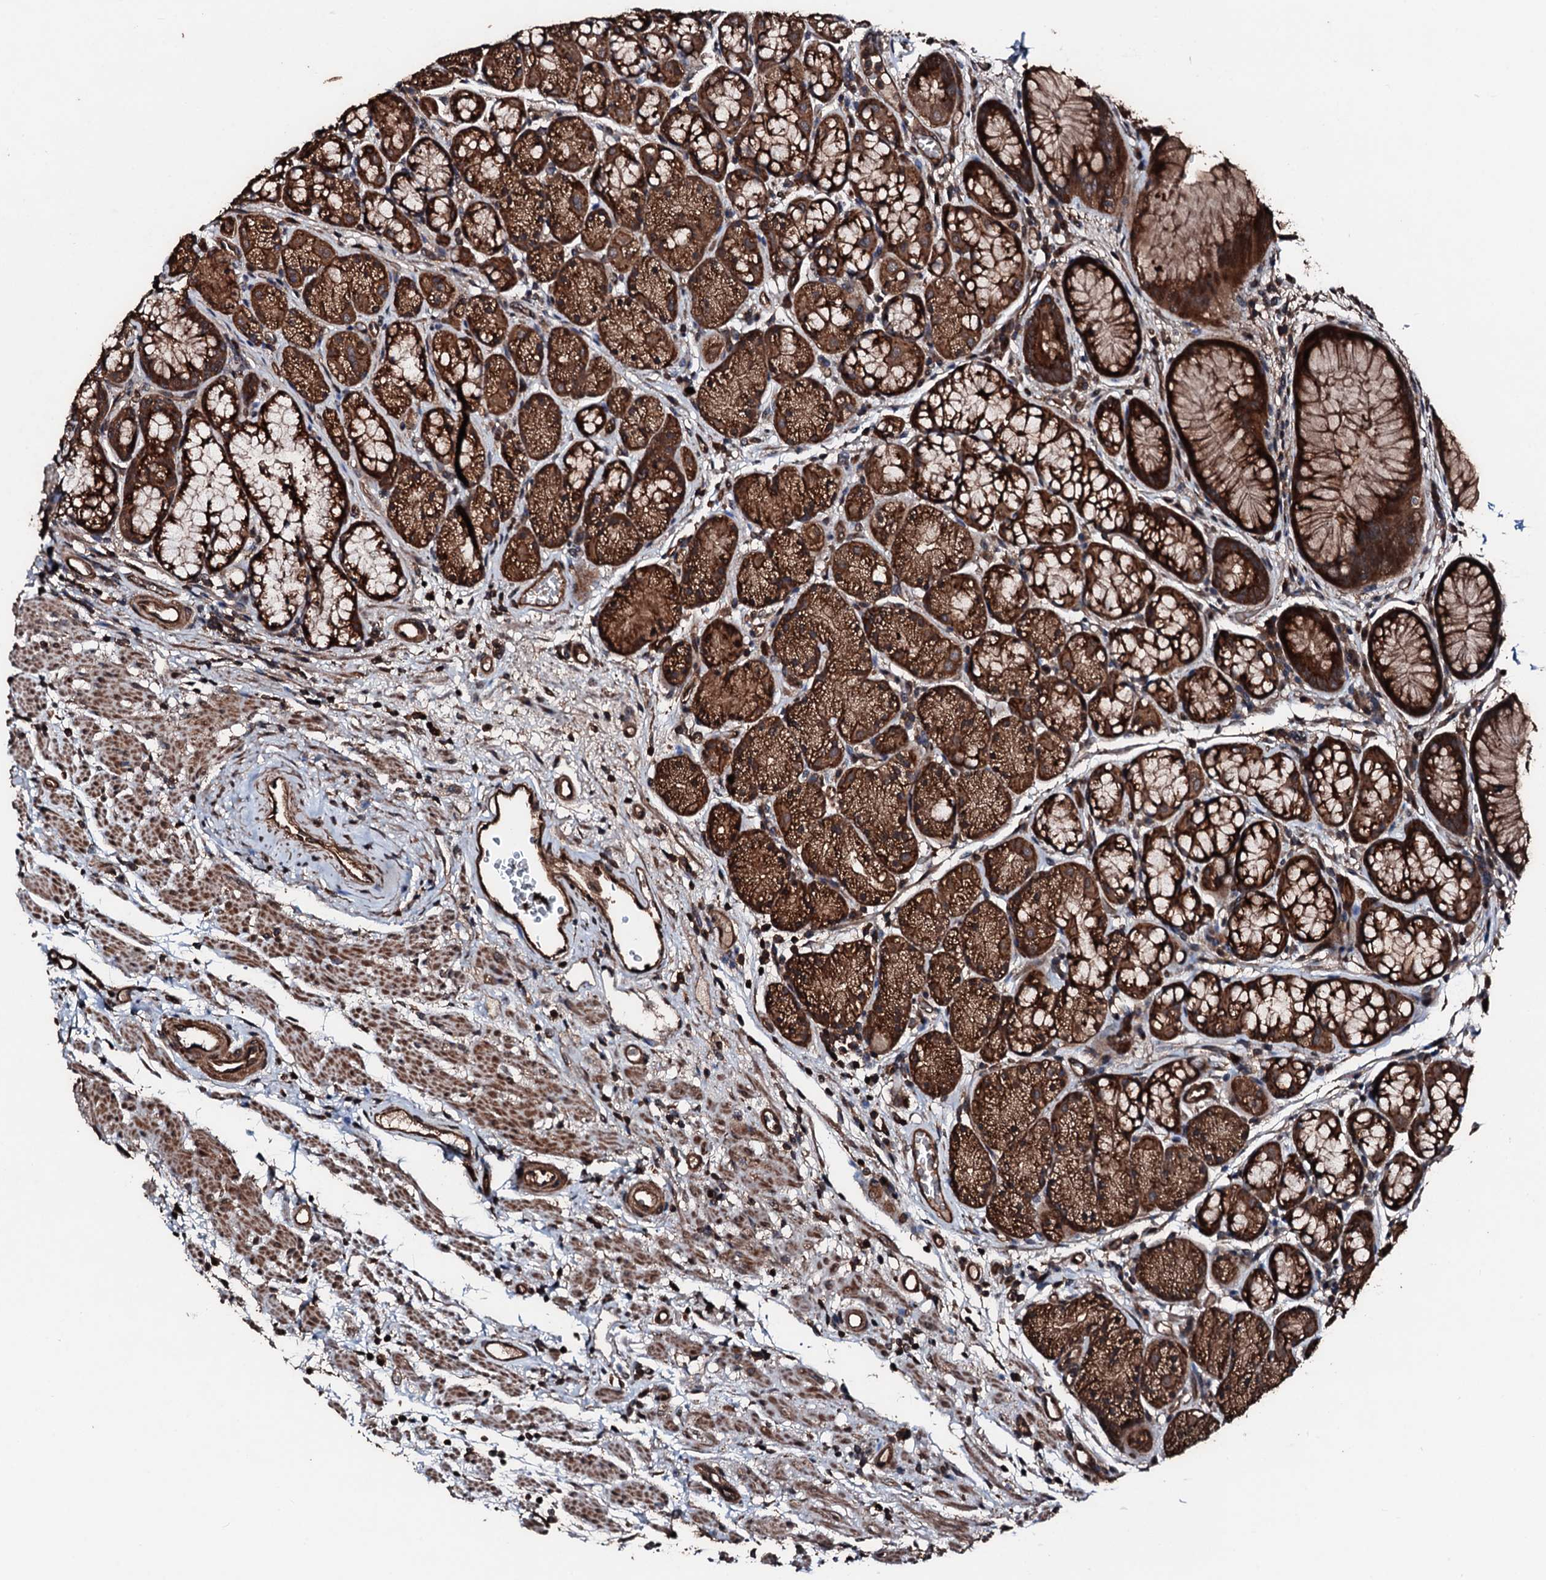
{"staining": {"intensity": "strong", "quantity": ">75%", "location": "cytoplasmic/membranous"}, "tissue": "stomach", "cell_type": "Glandular cells", "image_type": "normal", "snomed": [{"axis": "morphology", "description": "Normal tissue, NOS"}, {"axis": "topography", "description": "Stomach"}], "caption": "Stomach stained with immunohistochemistry (IHC) demonstrates strong cytoplasmic/membranous staining in about >75% of glandular cells.", "gene": "KIF18A", "patient": {"sex": "male", "age": 63}}